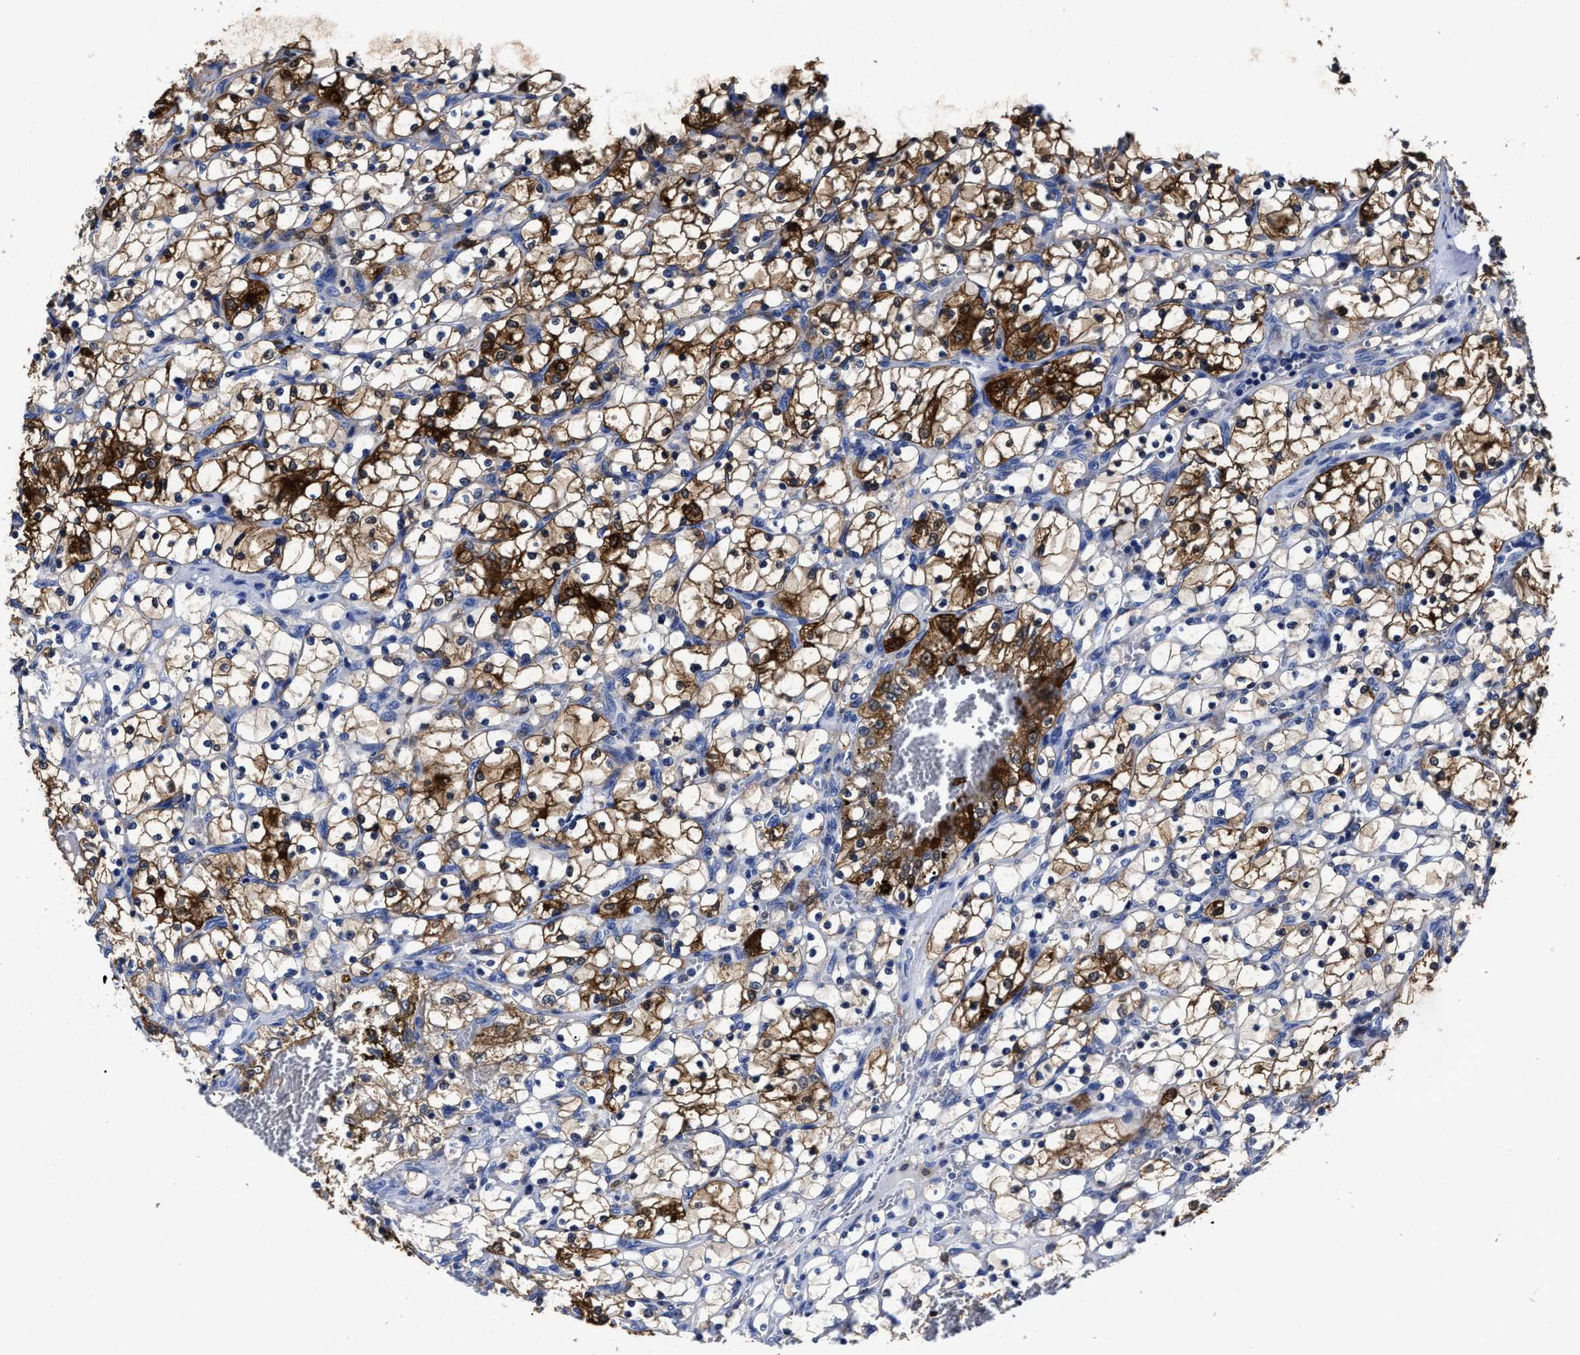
{"staining": {"intensity": "strong", "quantity": "25%-75%", "location": "cytoplasmic/membranous"}, "tissue": "renal cancer", "cell_type": "Tumor cells", "image_type": "cancer", "snomed": [{"axis": "morphology", "description": "Adenocarcinoma, NOS"}, {"axis": "topography", "description": "Kidney"}], "caption": "Renal cancer stained with a brown dye exhibits strong cytoplasmic/membranous positive staining in about 25%-75% of tumor cells.", "gene": "PRPF4B", "patient": {"sex": "female", "age": 69}}